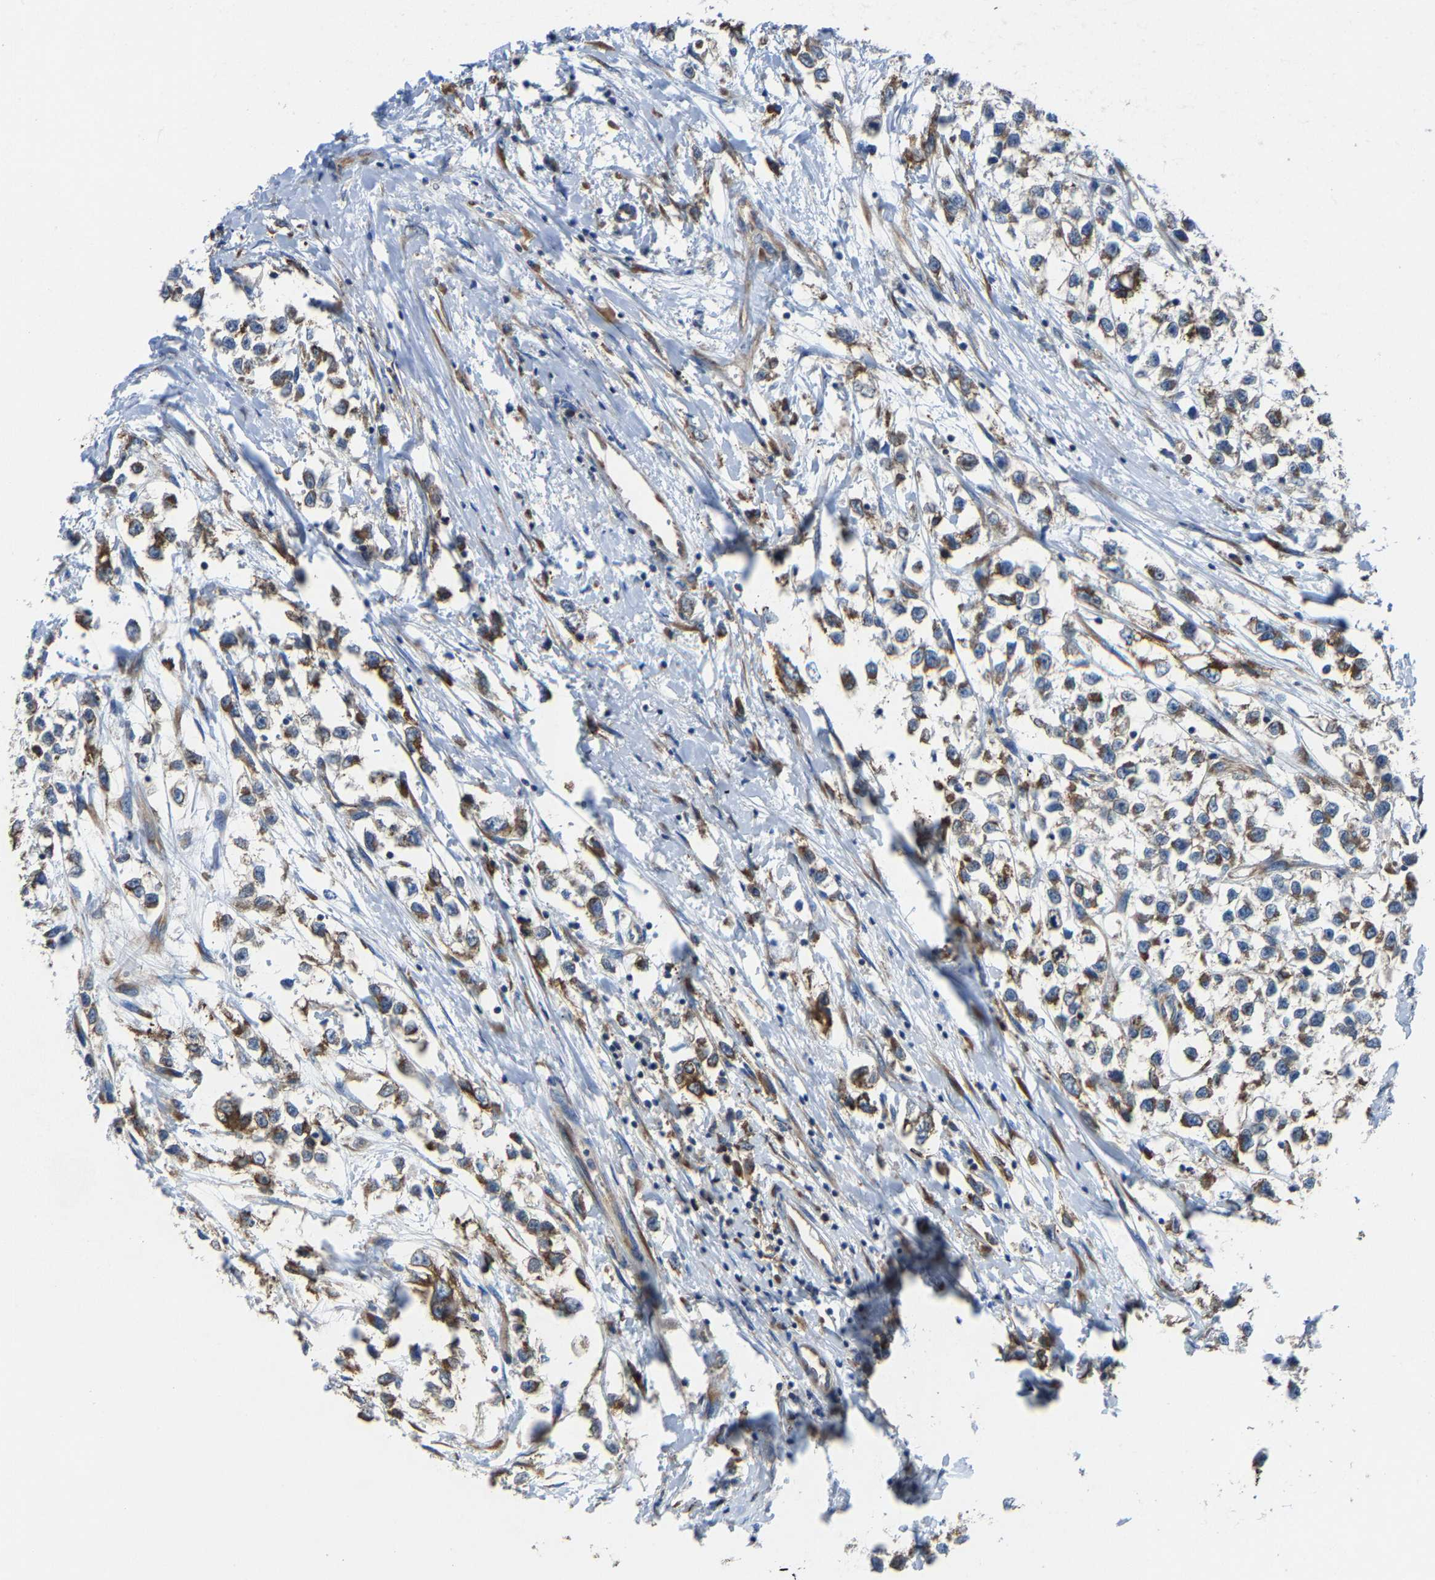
{"staining": {"intensity": "moderate", "quantity": "25%-75%", "location": "cytoplasmic/membranous"}, "tissue": "testis cancer", "cell_type": "Tumor cells", "image_type": "cancer", "snomed": [{"axis": "morphology", "description": "Seminoma, NOS"}, {"axis": "morphology", "description": "Carcinoma, Embryonal, NOS"}, {"axis": "topography", "description": "Testis"}], "caption": "Immunohistochemistry (DAB) staining of human seminoma (testis) shows moderate cytoplasmic/membranous protein staining in approximately 25%-75% of tumor cells. The protein of interest is stained brown, and the nuclei are stained in blue (DAB (3,3'-diaminobenzidine) IHC with brightfield microscopy, high magnification).", "gene": "G3BP2", "patient": {"sex": "male", "age": 51}}